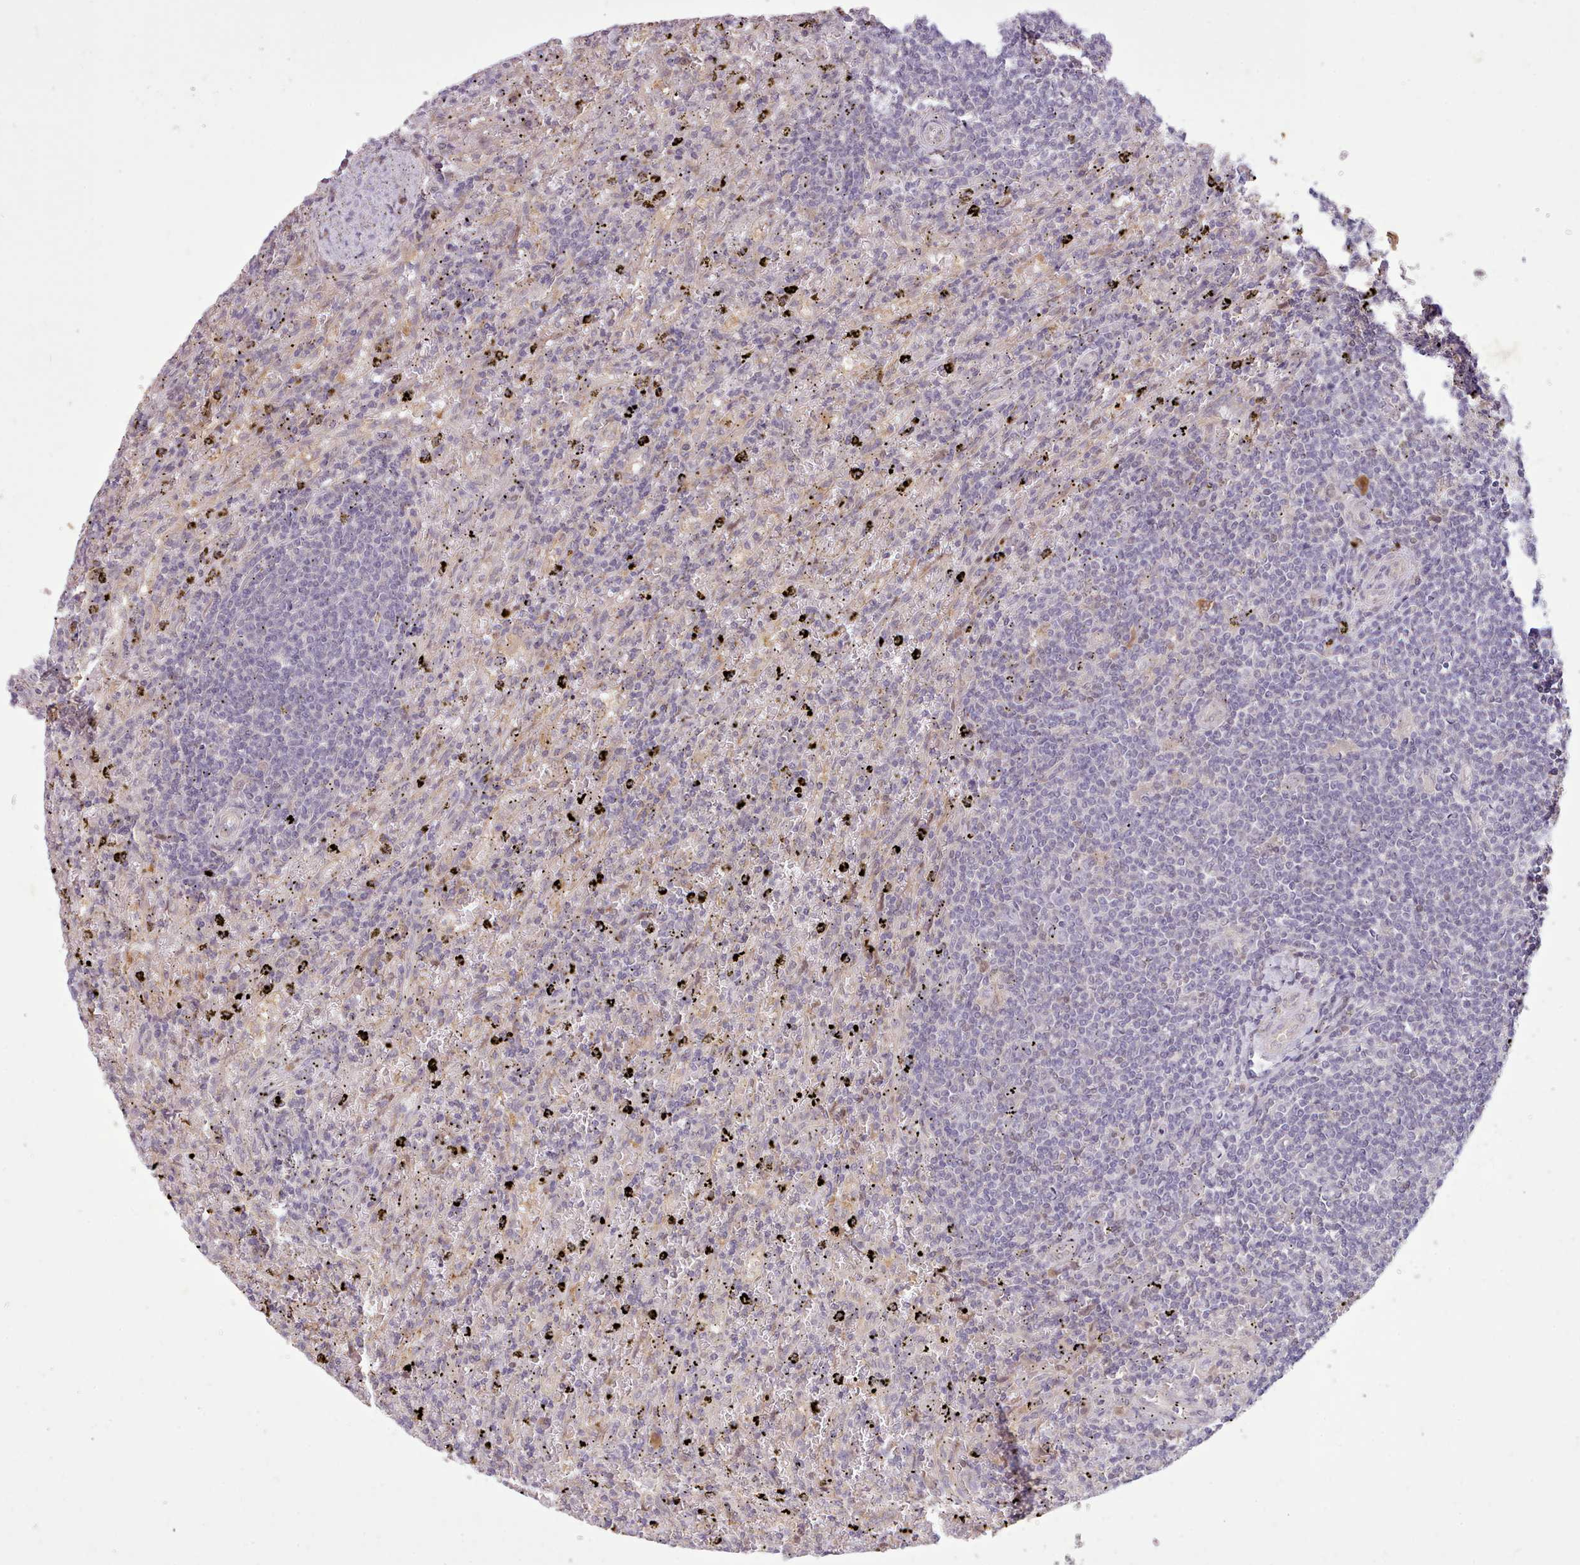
{"staining": {"intensity": "negative", "quantity": "none", "location": "none"}, "tissue": "lymphoma", "cell_type": "Tumor cells", "image_type": "cancer", "snomed": [{"axis": "morphology", "description": "Malignant lymphoma, non-Hodgkin's type, Low grade"}, {"axis": "topography", "description": "Spleen"}], "caption": "High magnification brightfield microscopy of lymphoma stained with DAB (brown) and counterstained with hematoxylin (blue): tumor cells show no significant positivity.", "gene": "NMRK1", "patient": {"sex": "male", "age": 76}}